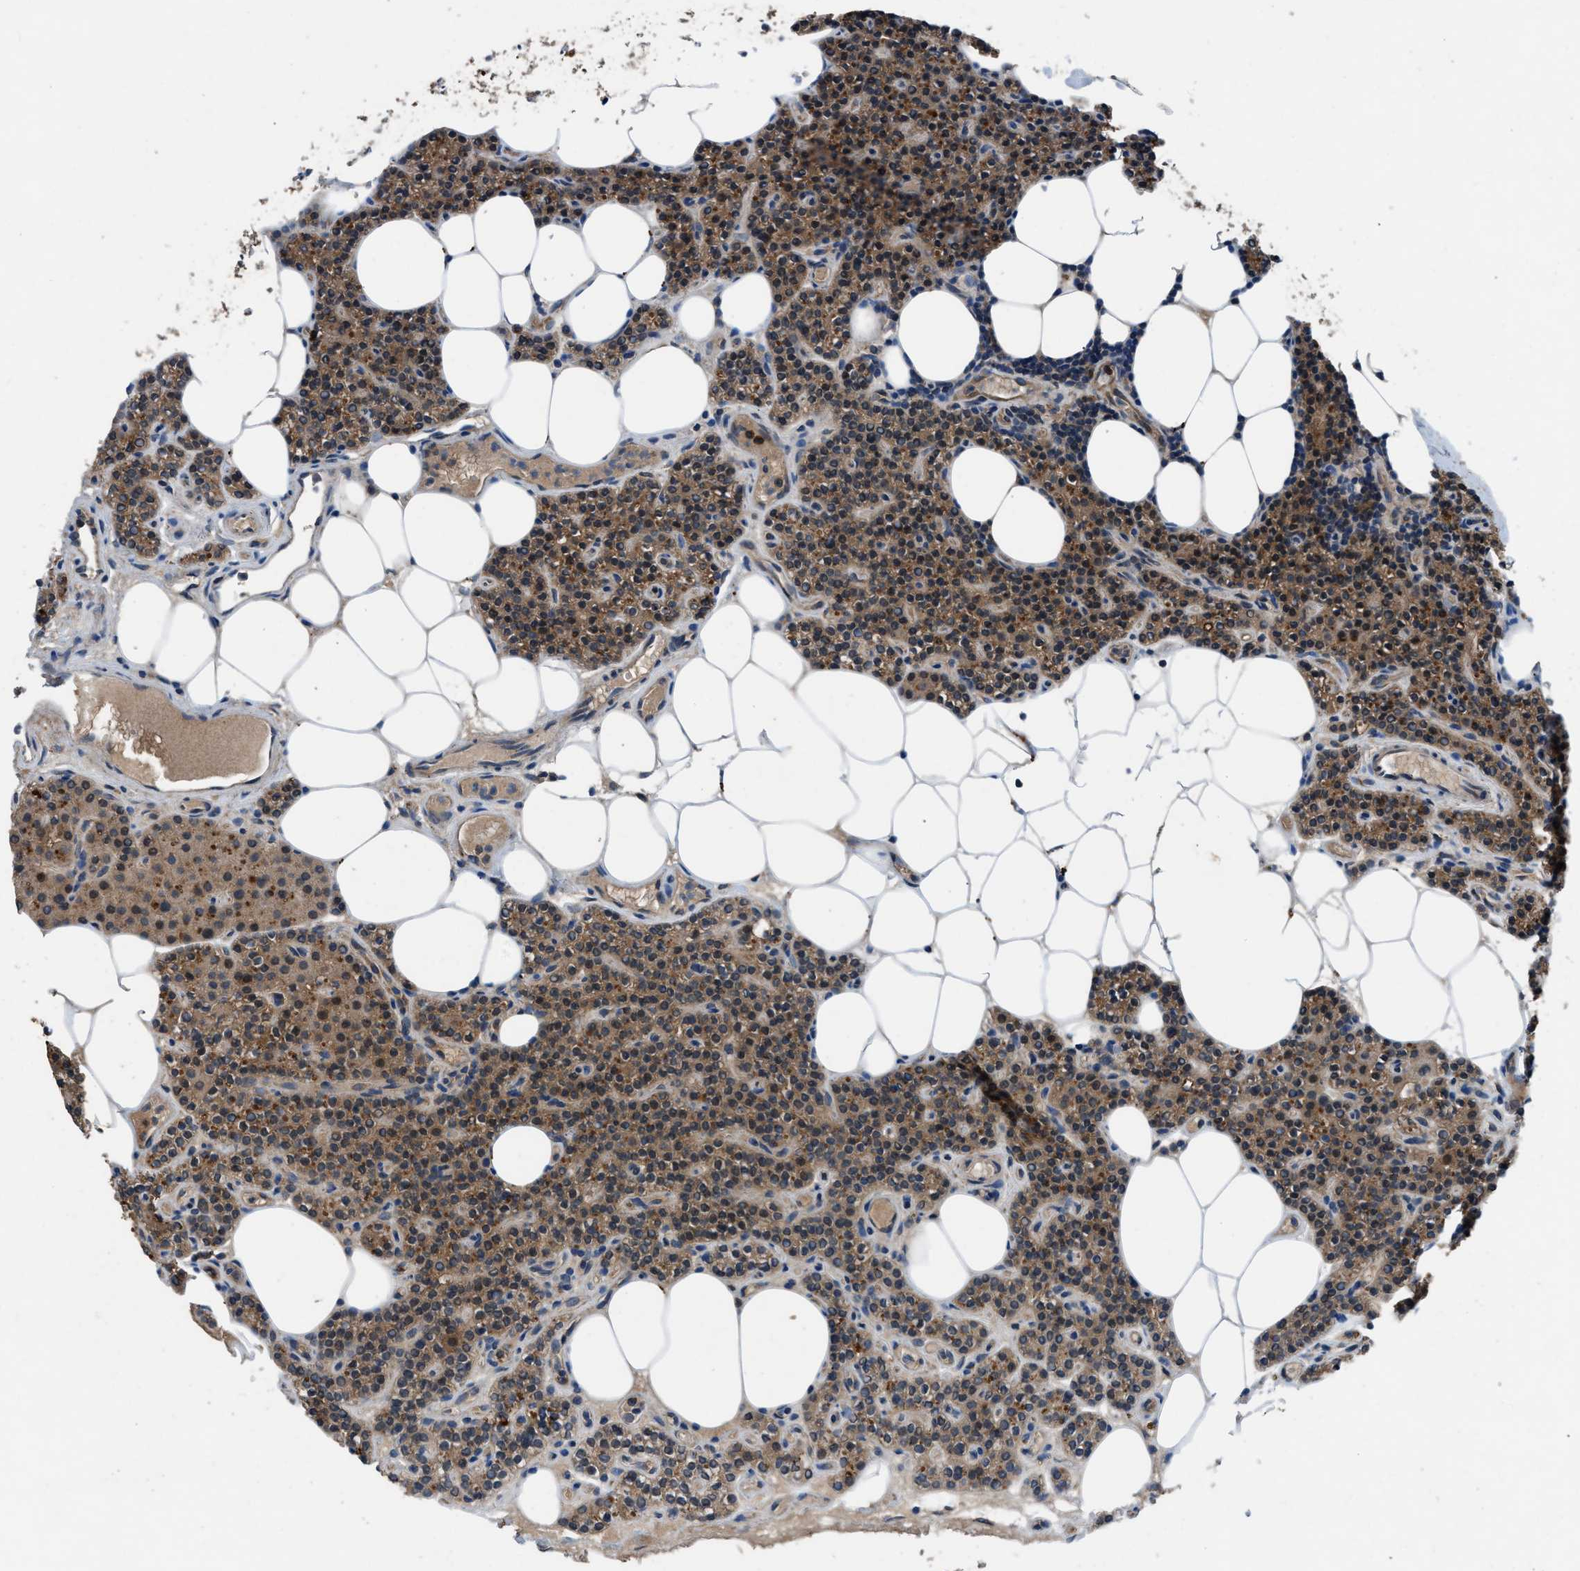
{"staining": {"intensity": "moderate", "quantity": ">75%", "location": "cytoplasmic/membranous"}, "tissue": "parathyroid gland", "cell_type": "Glandular cells", "image_type": "normal", "snomed": [{"axis": "morphology", "description": "Normal tissue, NOS"}, {"axis": "morphology", "description": "Adenoma, NOS"}, {"axis": "topography", "description": "Parathyroid gland"}], "caption": "Immunohistochemistry of benign parathyroid gland shows medium levels of moderate cytoplasmic/membranous expression in approximately >75% of glandular cells.", "gene": "USP25", "patient": {"sex": "female", "age": 70}}